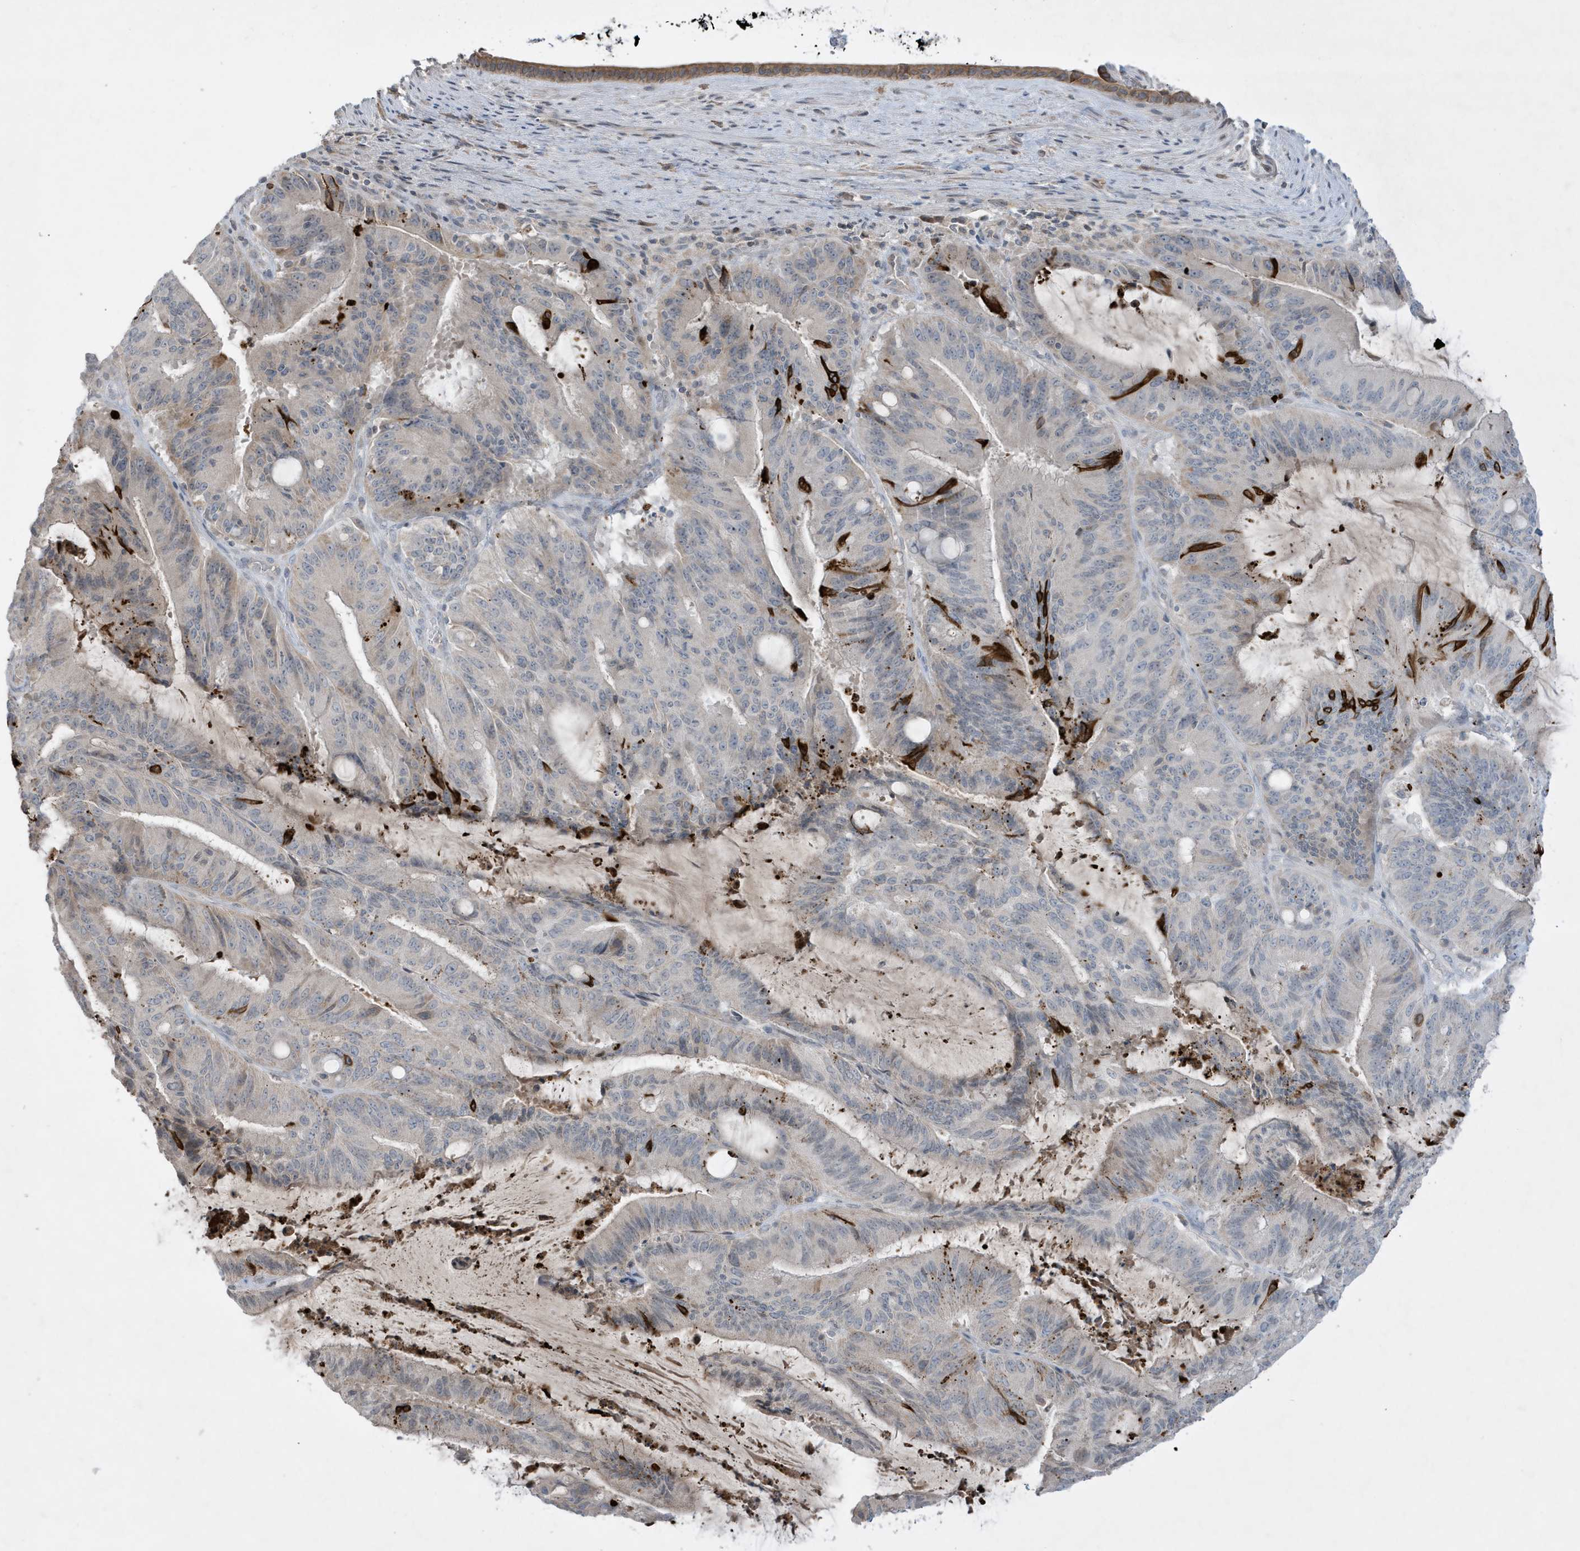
{"staining": {"intensity": "negative", "quantity": "none", "location": "none"}, "tissue": "liver cancer", "cell_type": "Tumor cells", "image_type": "cancer", "snomed": [{"axis": "morphology", "description": "Normal tissue, NOS"}, {"axis": "morphology", "description": "Cholangiocarcinoma"}, {"axis": "topography", "description": "Liver"}, {"axis": "topography", "description": "Peripheral nerve tissue"}], "caption": "Tumor cells show no significant positivity in liver cancer.", "gene": "FNDC1", "patient": {"sex": "female", "age": 73}}